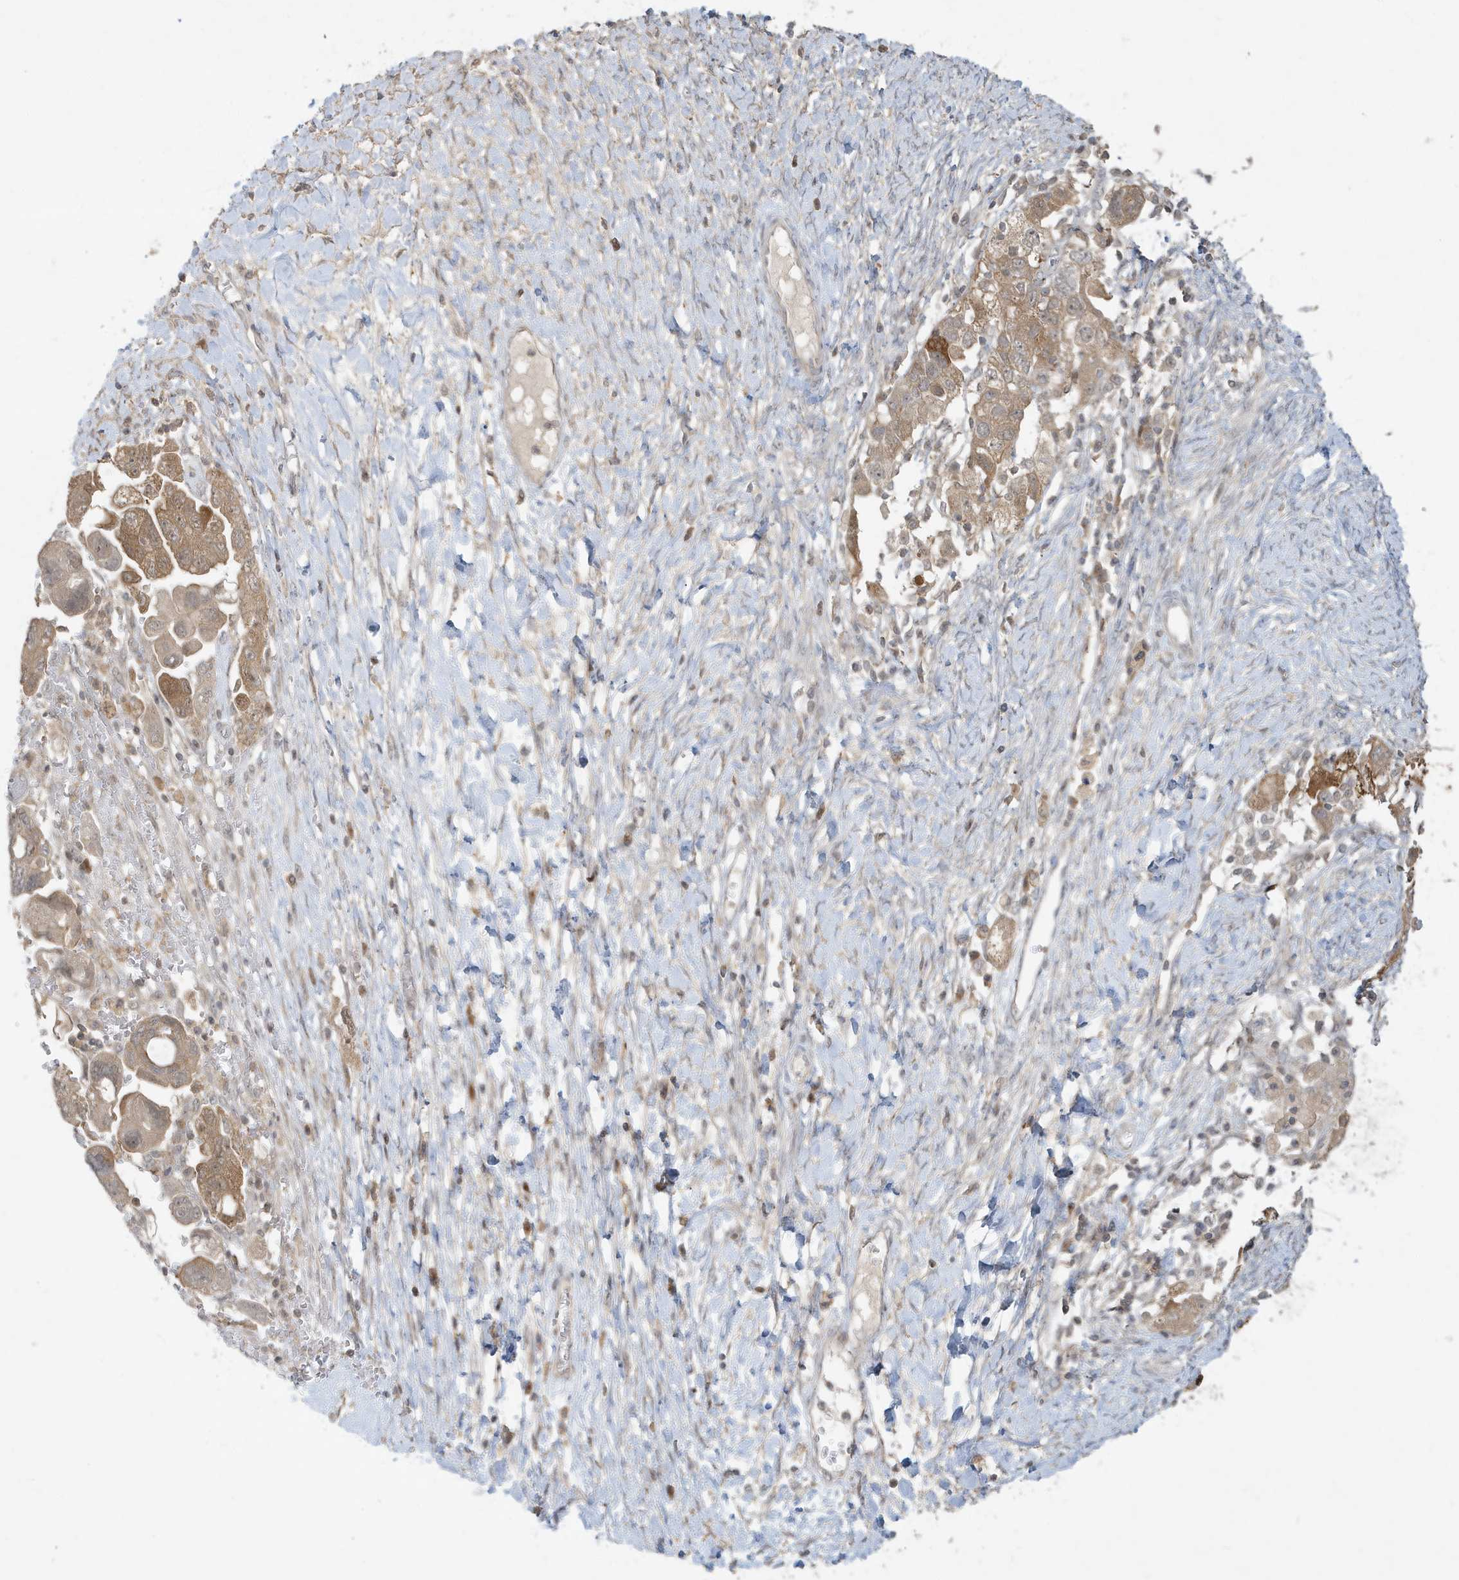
{"staining": {"intensity": "moderate", "quantity": ">75%", "location": "cytoplasmic/membranous"}, "tissue": "ovarian cancer", "cell_type": "Tumor cells", "image_type": "cancer", "snomed": [{"axis": "morphology", "description": "Carcinoma, NOS"}, {"axis": "morphology", "description": "Cystadenocarcinoma, serous, NOS"}, {"axis": "topography", "description": "Ovary"}], "caption": "Approximately >75% of tumor cells in ovarian cancer demonstrate moderate cytoplasmic/membranous protein staining as visualized by brown immunohistochemical staining.", "gene": "PRRT3", "patient": {"sex": "female", "age": 69}}